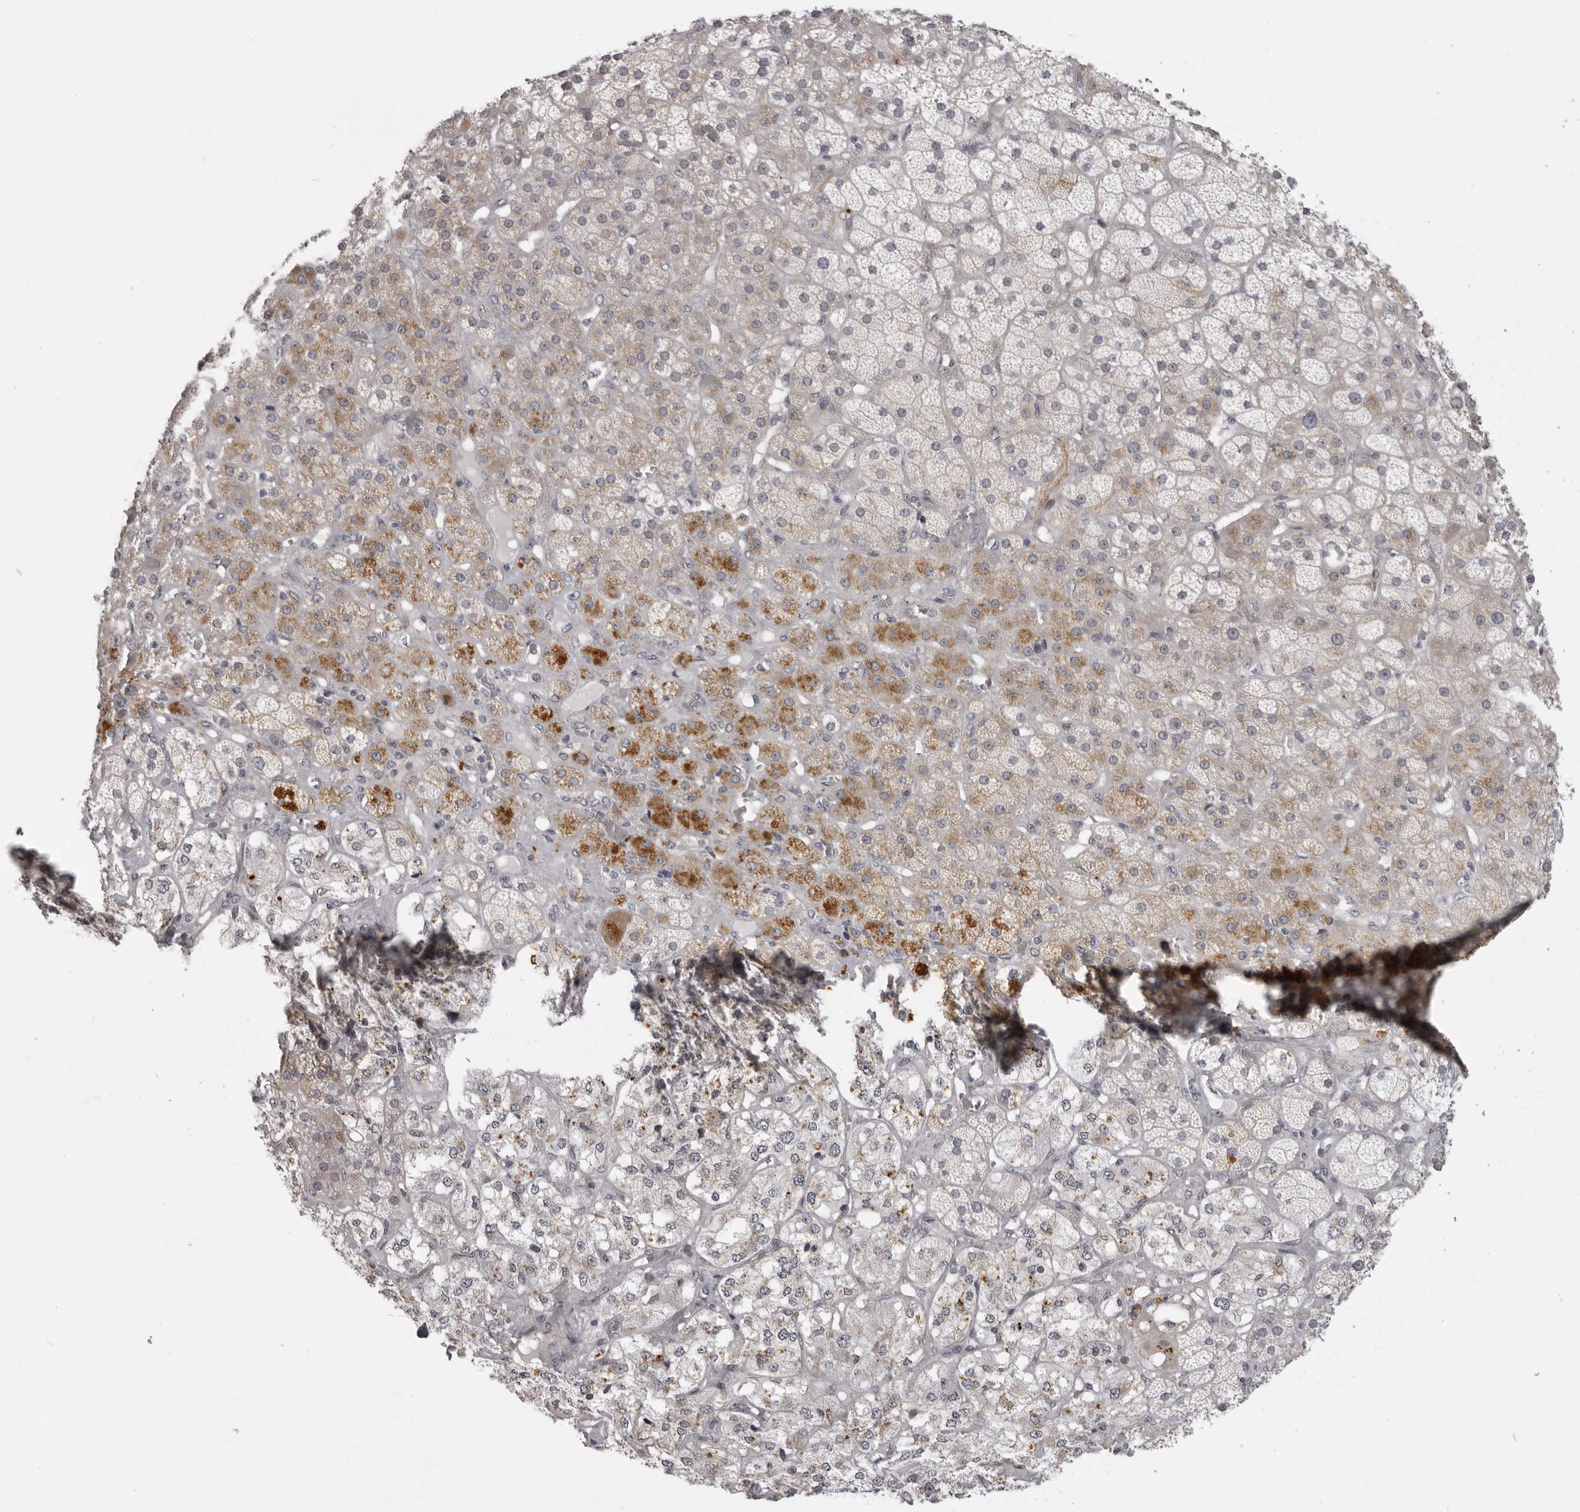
{"staining": {"intensity": "moderate", "quantity": "<25%", "location": "cytoplasmic/membranous"}, "tissue": "adrenal gland", "cell_type": "Glandular cells", "image_type": "normal", "snomed": [{"axis": "morphology", "description": "Normal tissue, NOS"}, {"axis": "topography", "description": "Adrenal gland"}], "caption": "Immunohistochemistry of benign adrenal gland shows low levels of moderate cytoplasmic/membranous positivity in approximately <25% of glandular cells.", "gene": "EPHA10", "patient": {"sex": "male", "age": 57}}